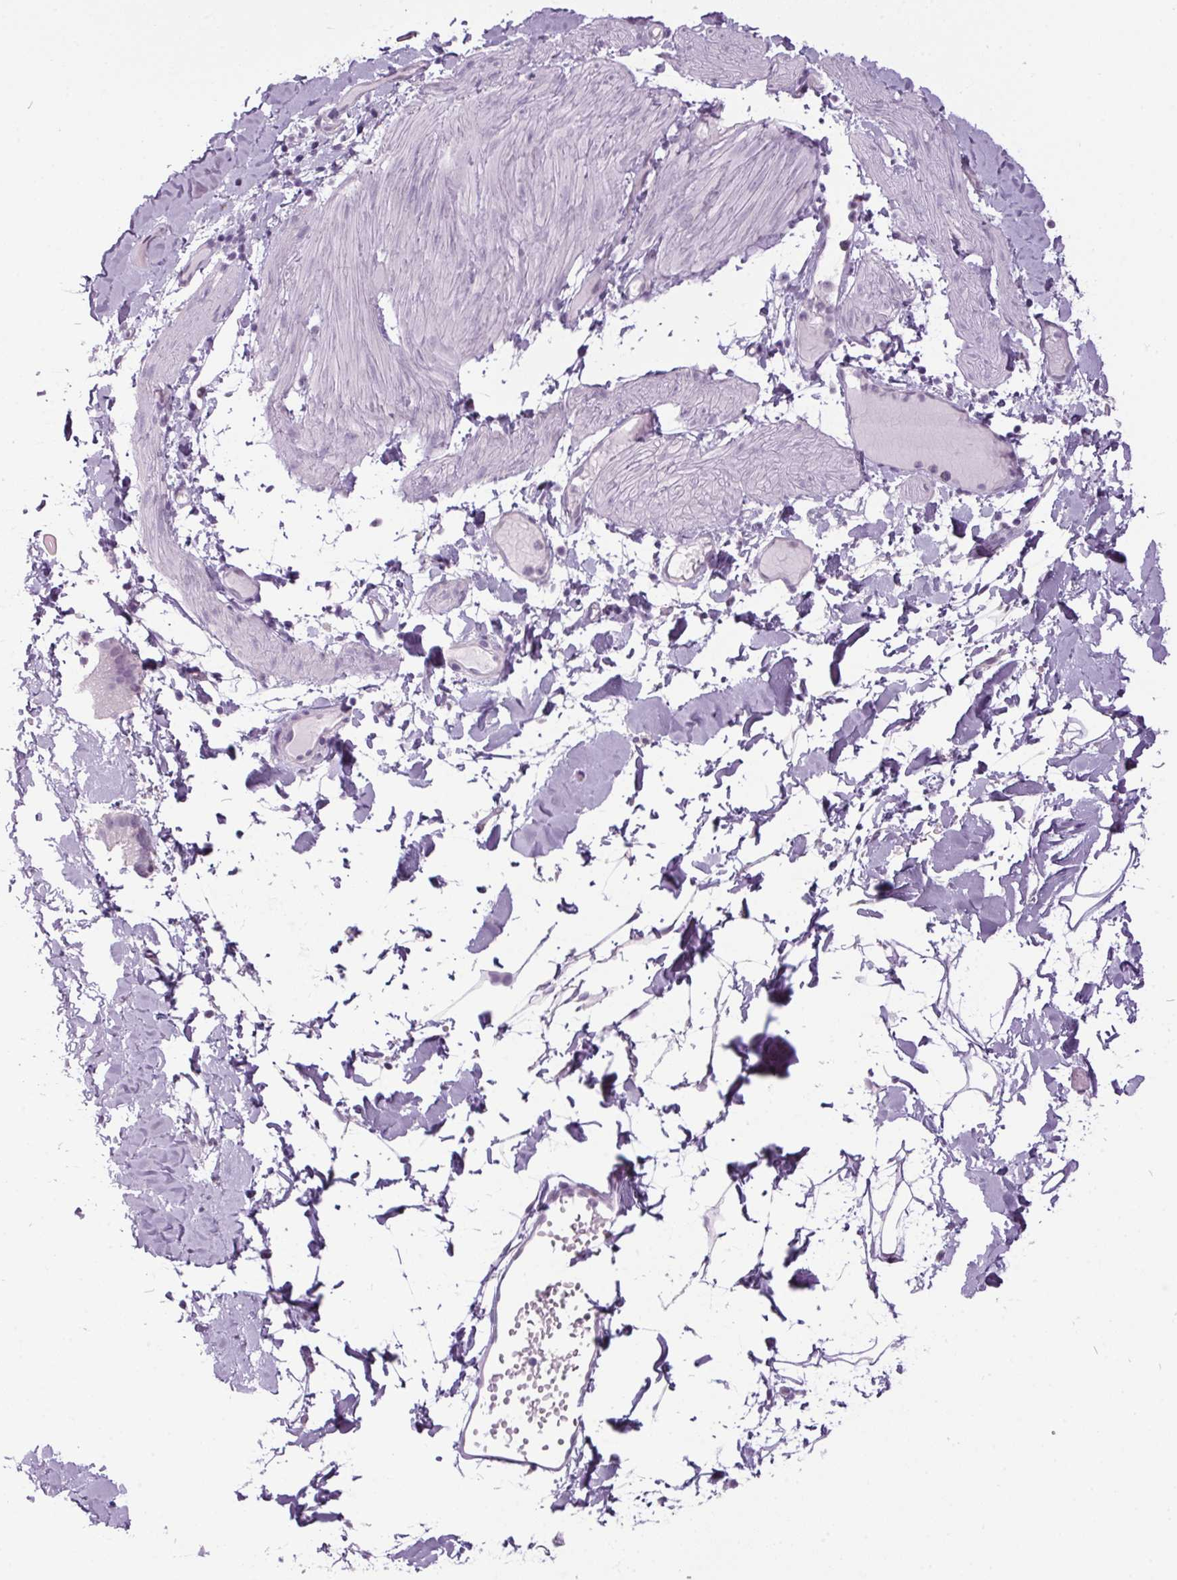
{"staining": {"intensity": "negative", "quantity": "none", "location": "none"}, "tissue": "adipose tissue", "cell_type": "Adipocytes", "image_type": "normal", "snomed": [{"axis": "morphology", "description": "Normal tissue, NOS"}, {"axis": "topography", "description": "Gallbladder"}, {"axis": "topography", "description": "Peripheral nerve tissue"}], "caption": "Immunohistochemistry (IHC) image of benign adipose tissue: adipose tissue stained with DAB (3,3'-diaminobenzidine) exhibits no significant protein staining in adipocytes.", "gene": "ODAD2", "patient": {"sex": "female", "age": 45}}